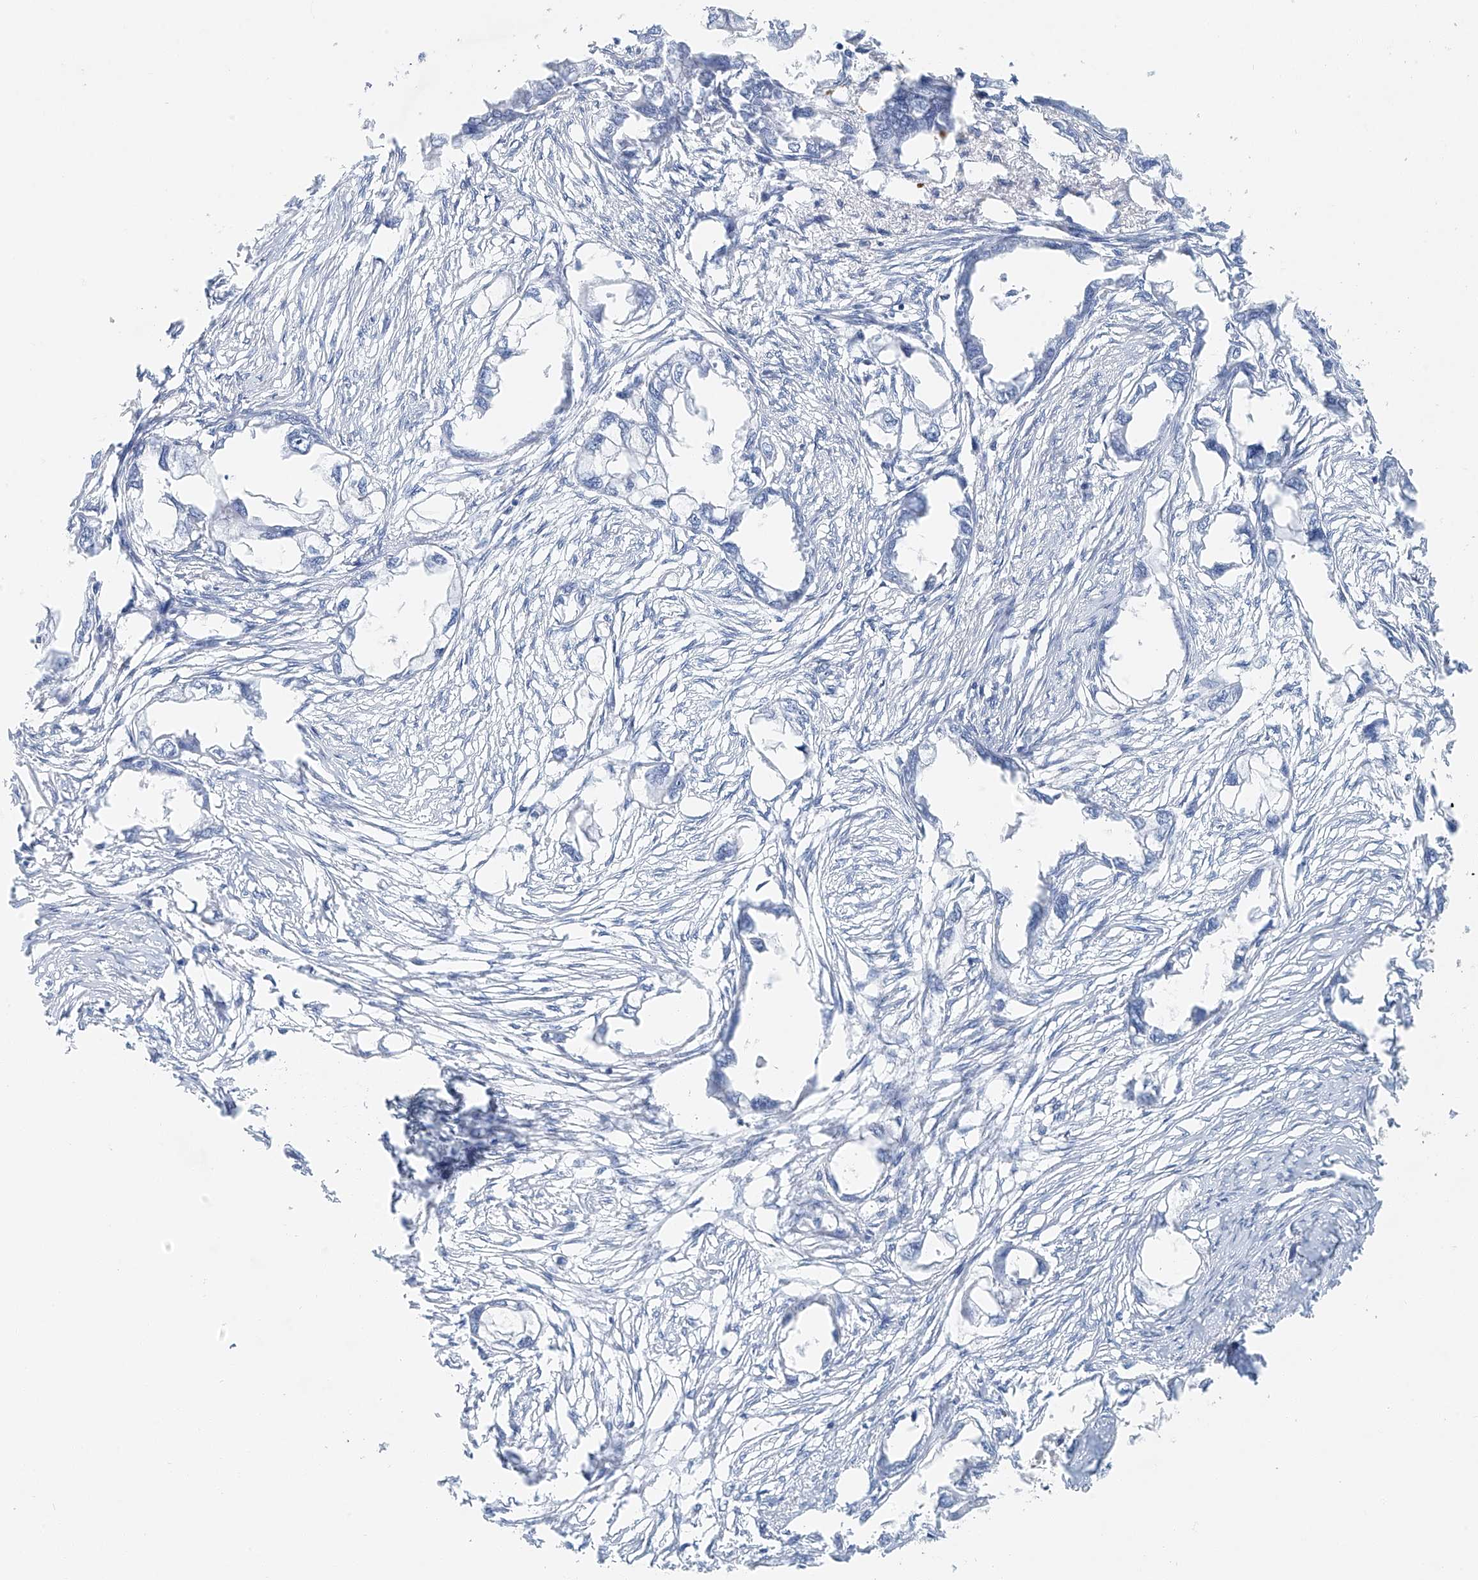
{"staining": {"intensity": "negative", "quantity": "none", "location": "none"}, "tissue": "endometrial cancer", "cell_type": "Tumor cells", "image_type": "cancer", "snomed": [{"axis": "morphology", "description": "Adenocarcinoma, NOS"}, {"axis": "morphology", "description": "Adenocarcinoma, metastatic, NOS"}, {"axis": "topography", "description": "Adipose tissue"}, {"axis": "topography", "description": "Endometrium"}], "caption": "A high-resolution image shows immunohistochemistry (IHC) staining of endometrial cancer, which reveals no significant staining in tumor cells.", "gene": "C1orf87", "patient": {"sex": "female", "age": 67}}